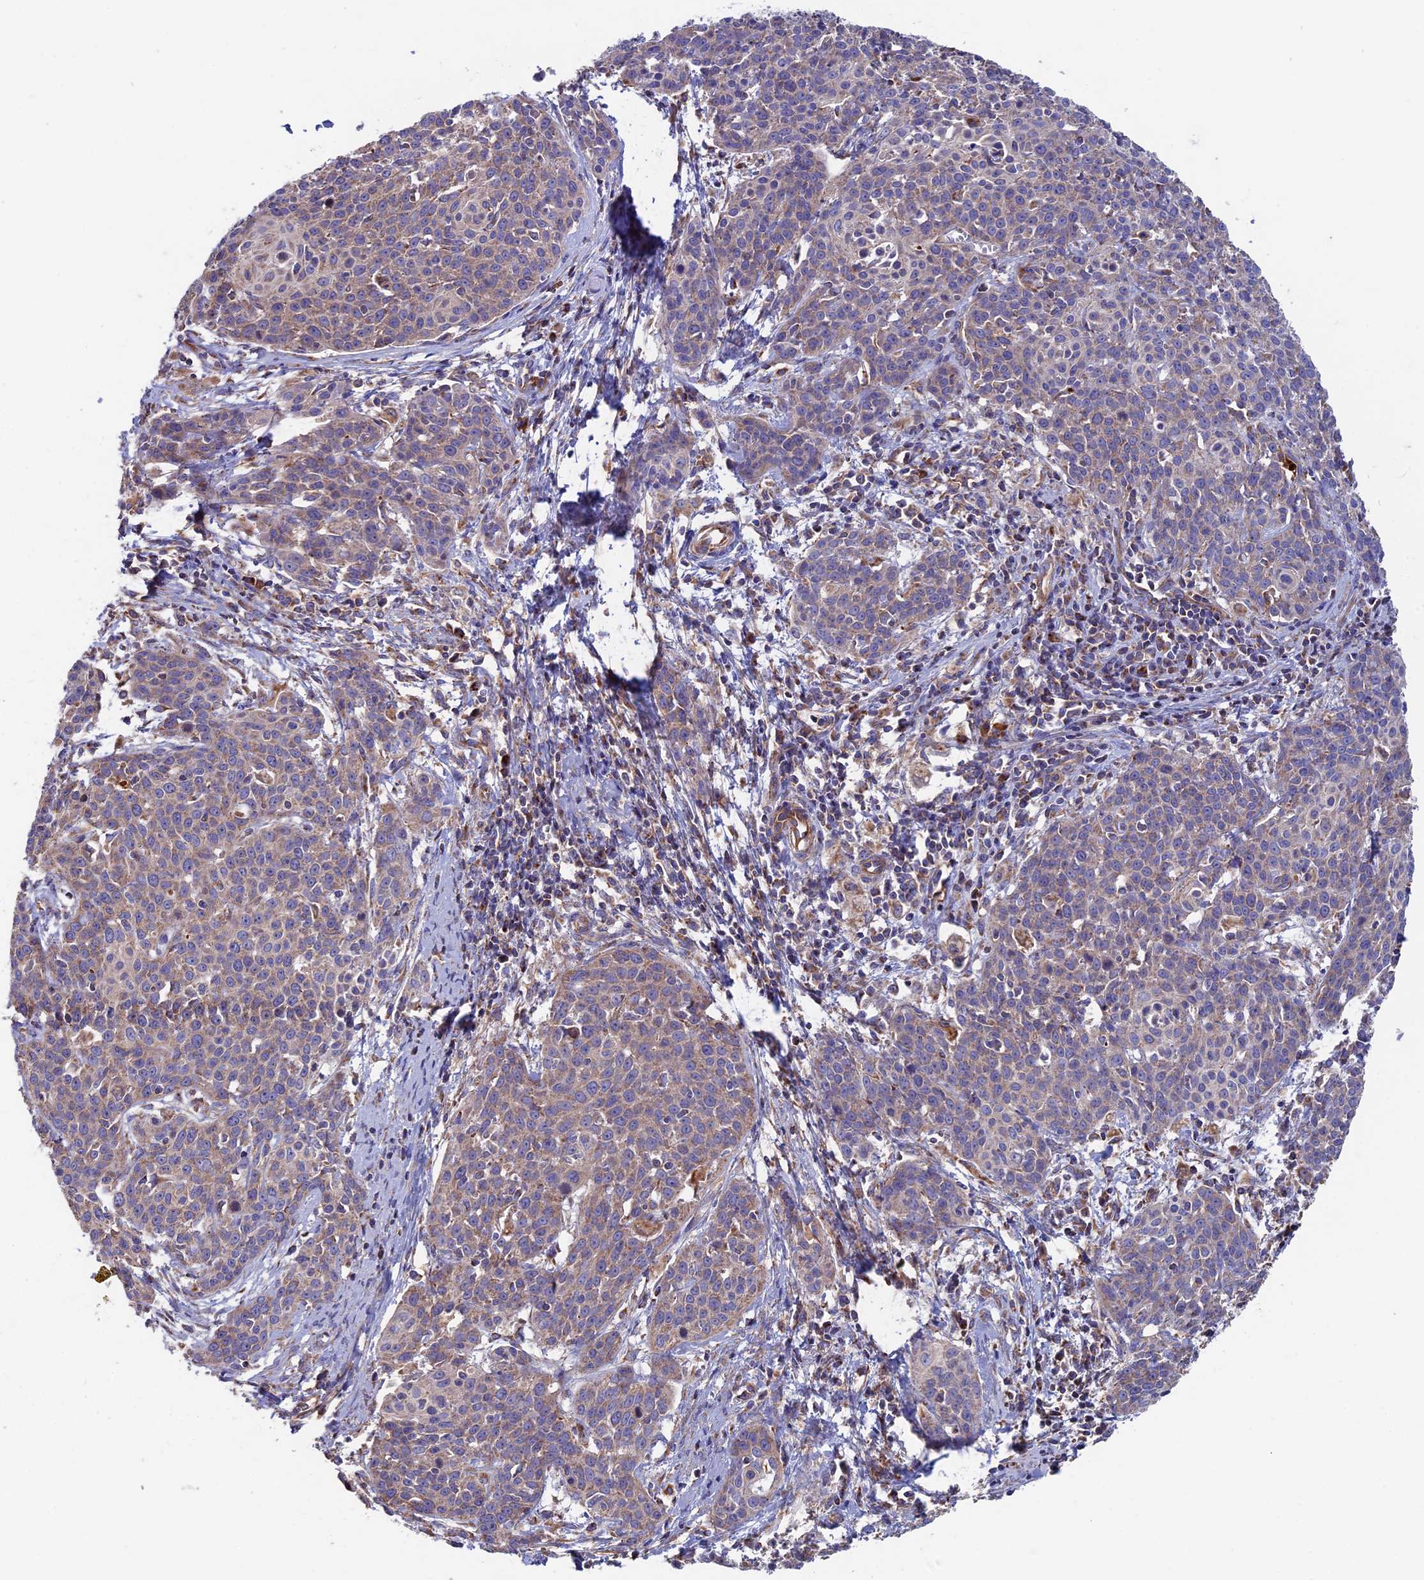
{"staining": {"intensity": "weak", "quantity": ">75%", "location": "cytoplasmic/membranous"}, "tissue": "cervical cancer", "cell_type": "Tumor cells", "image_type": "cancer", "snomed": [{"axis": "morphology", "description": "Squamous cell carcinoma, NOS"}, {"axis": "topography", "description": "Cervix"}], "caption": "Cervical squamous cell carcinoma stained with DAB (3,3'-diaminobenzidine) immunohistochemistry shows low levels of weak cytoplasmic/membranous expression in approximately >75% of tumor cells. The staining was performed using DAB (3,3'-diaminobenzidine) to visualize the protein expression in brown, while the nuclei were stained in blue with hematoxylin (Magnification: 20x).", "gene": "SLC15A5", "patient": {"sex": "female", "age": 38}}